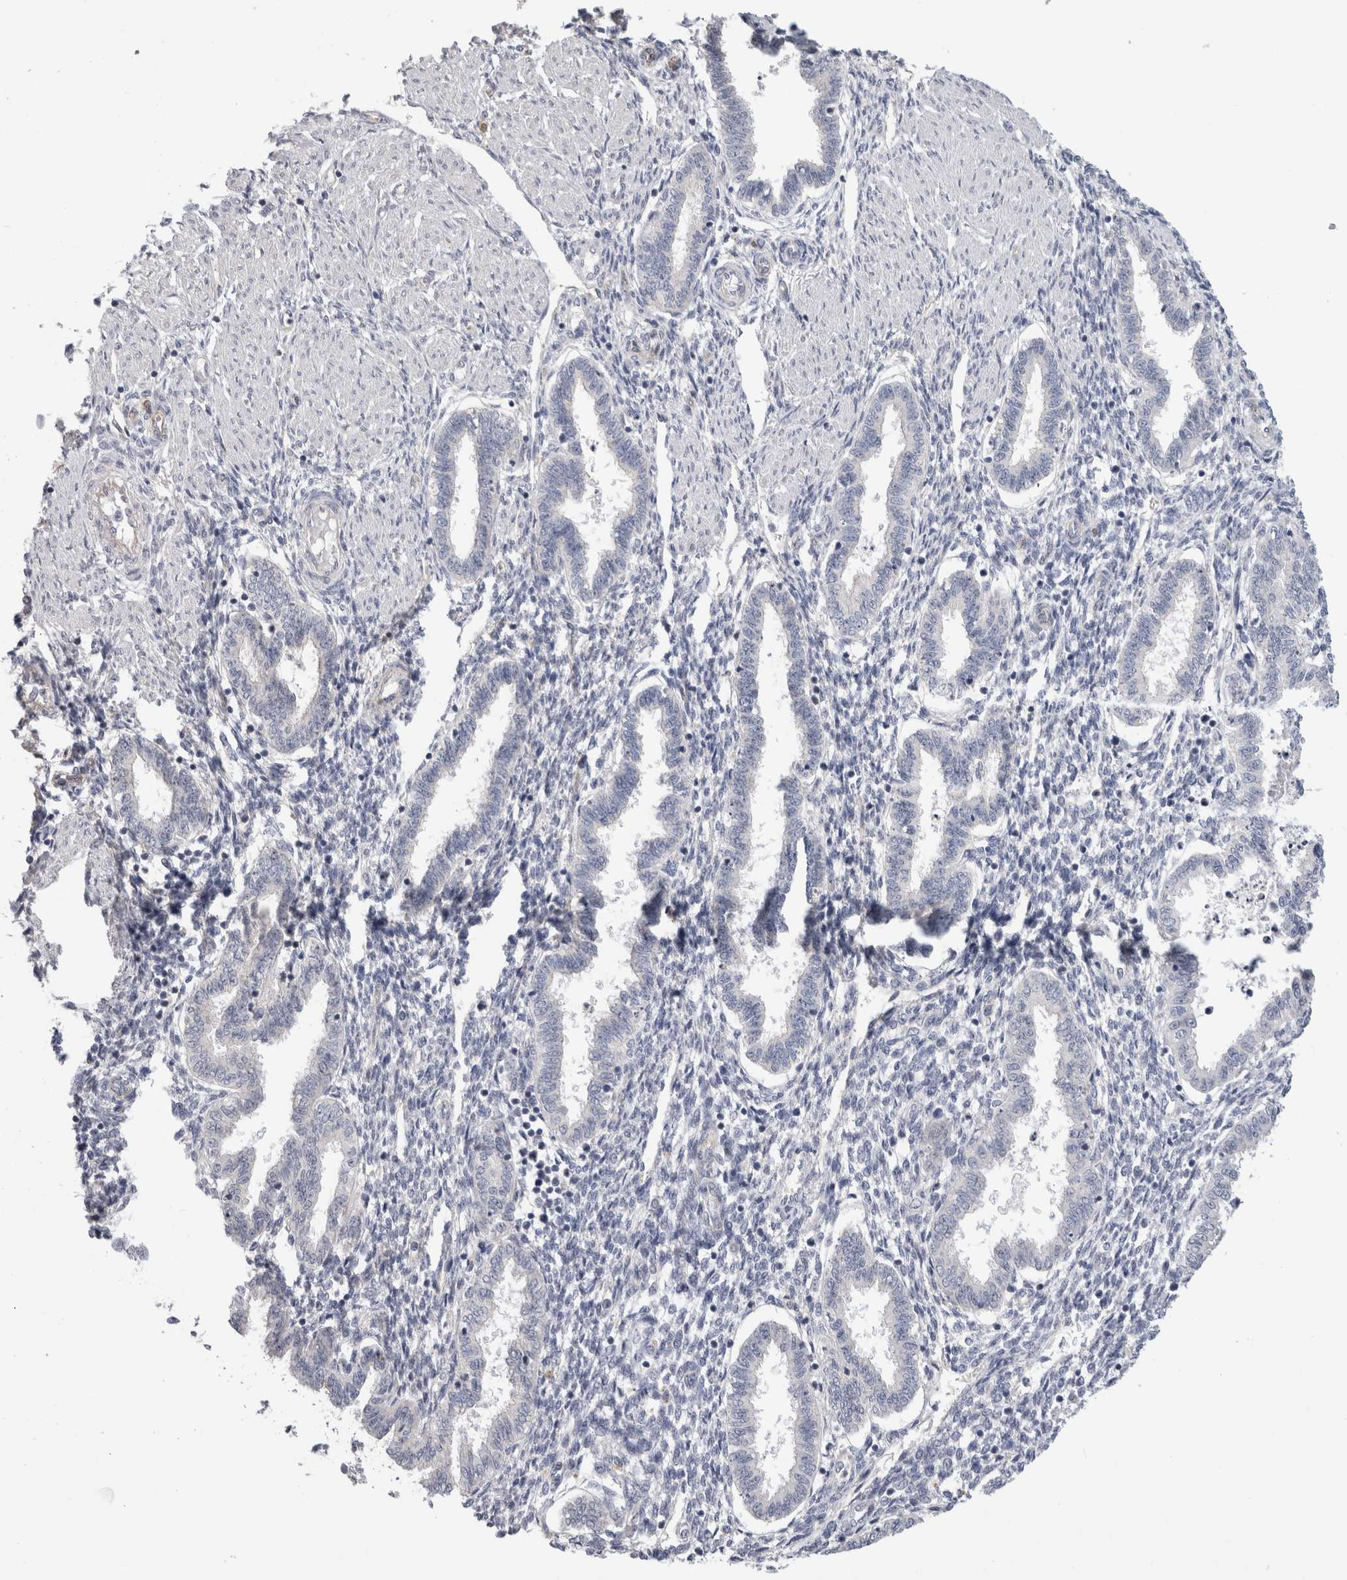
{"staining": {"intensity": "negative", "quantity": "none", "location": "none"}, "tissue": "endometrium", "cell_type": "Cells in endometrial stroma", "image_type": "normal", "snomed": [{"axis": "morphology", "description": "Normal tissue, NOS"}, {"axis": "topography", "description": "Endometrium"}], "caption": "Cells in endometrial stroma are negative for brown protein staining in unremarkable endometrium. (DAB (3,3'-diaminobenzidine) immunohistochemistry visualized using brightfield microscopy, high magnification).", "gene": "AFP", "patient": {"sex": "female", "age": 33}}